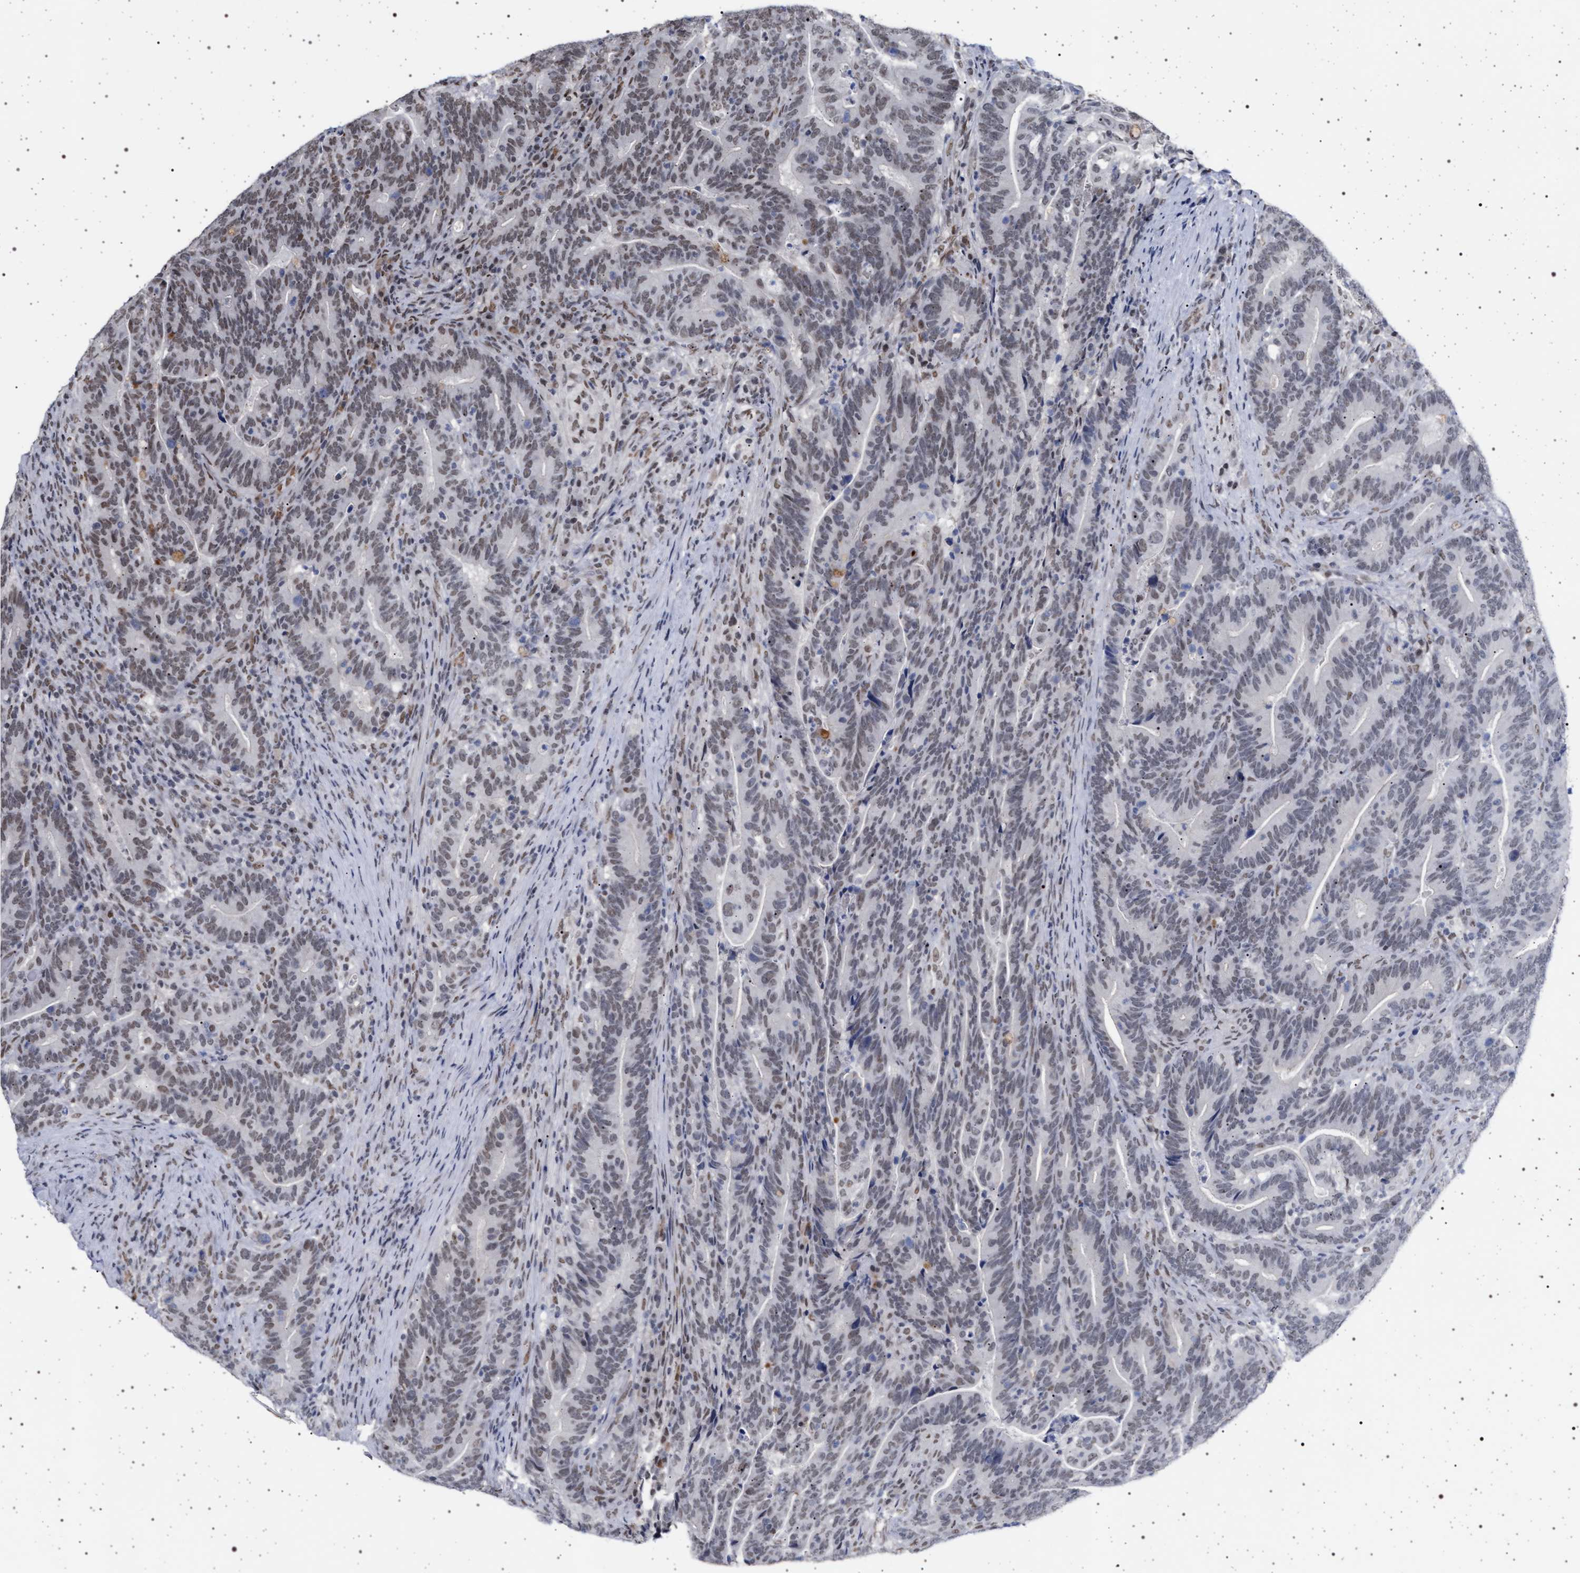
{"staining": {"intensity": "weak", "quantity": ">75%", "location": "nuclear"}, "tissue": "colorectal cancer", "cell_type": "Tumor cells", "image_type": "cancer", "snomed": [{"axis": "morphology", "description": "Adenocarcinoma, NOS"}, {"axis": "topography", "description": "Colon"}], "caption": "Brown immunohistochemical staining in human colorectal cancer reveals weak nuclear expression in approximately >75% of tumor cells.", "gene": "PHF12", "patient": {"sex": "female", "age": 66}}